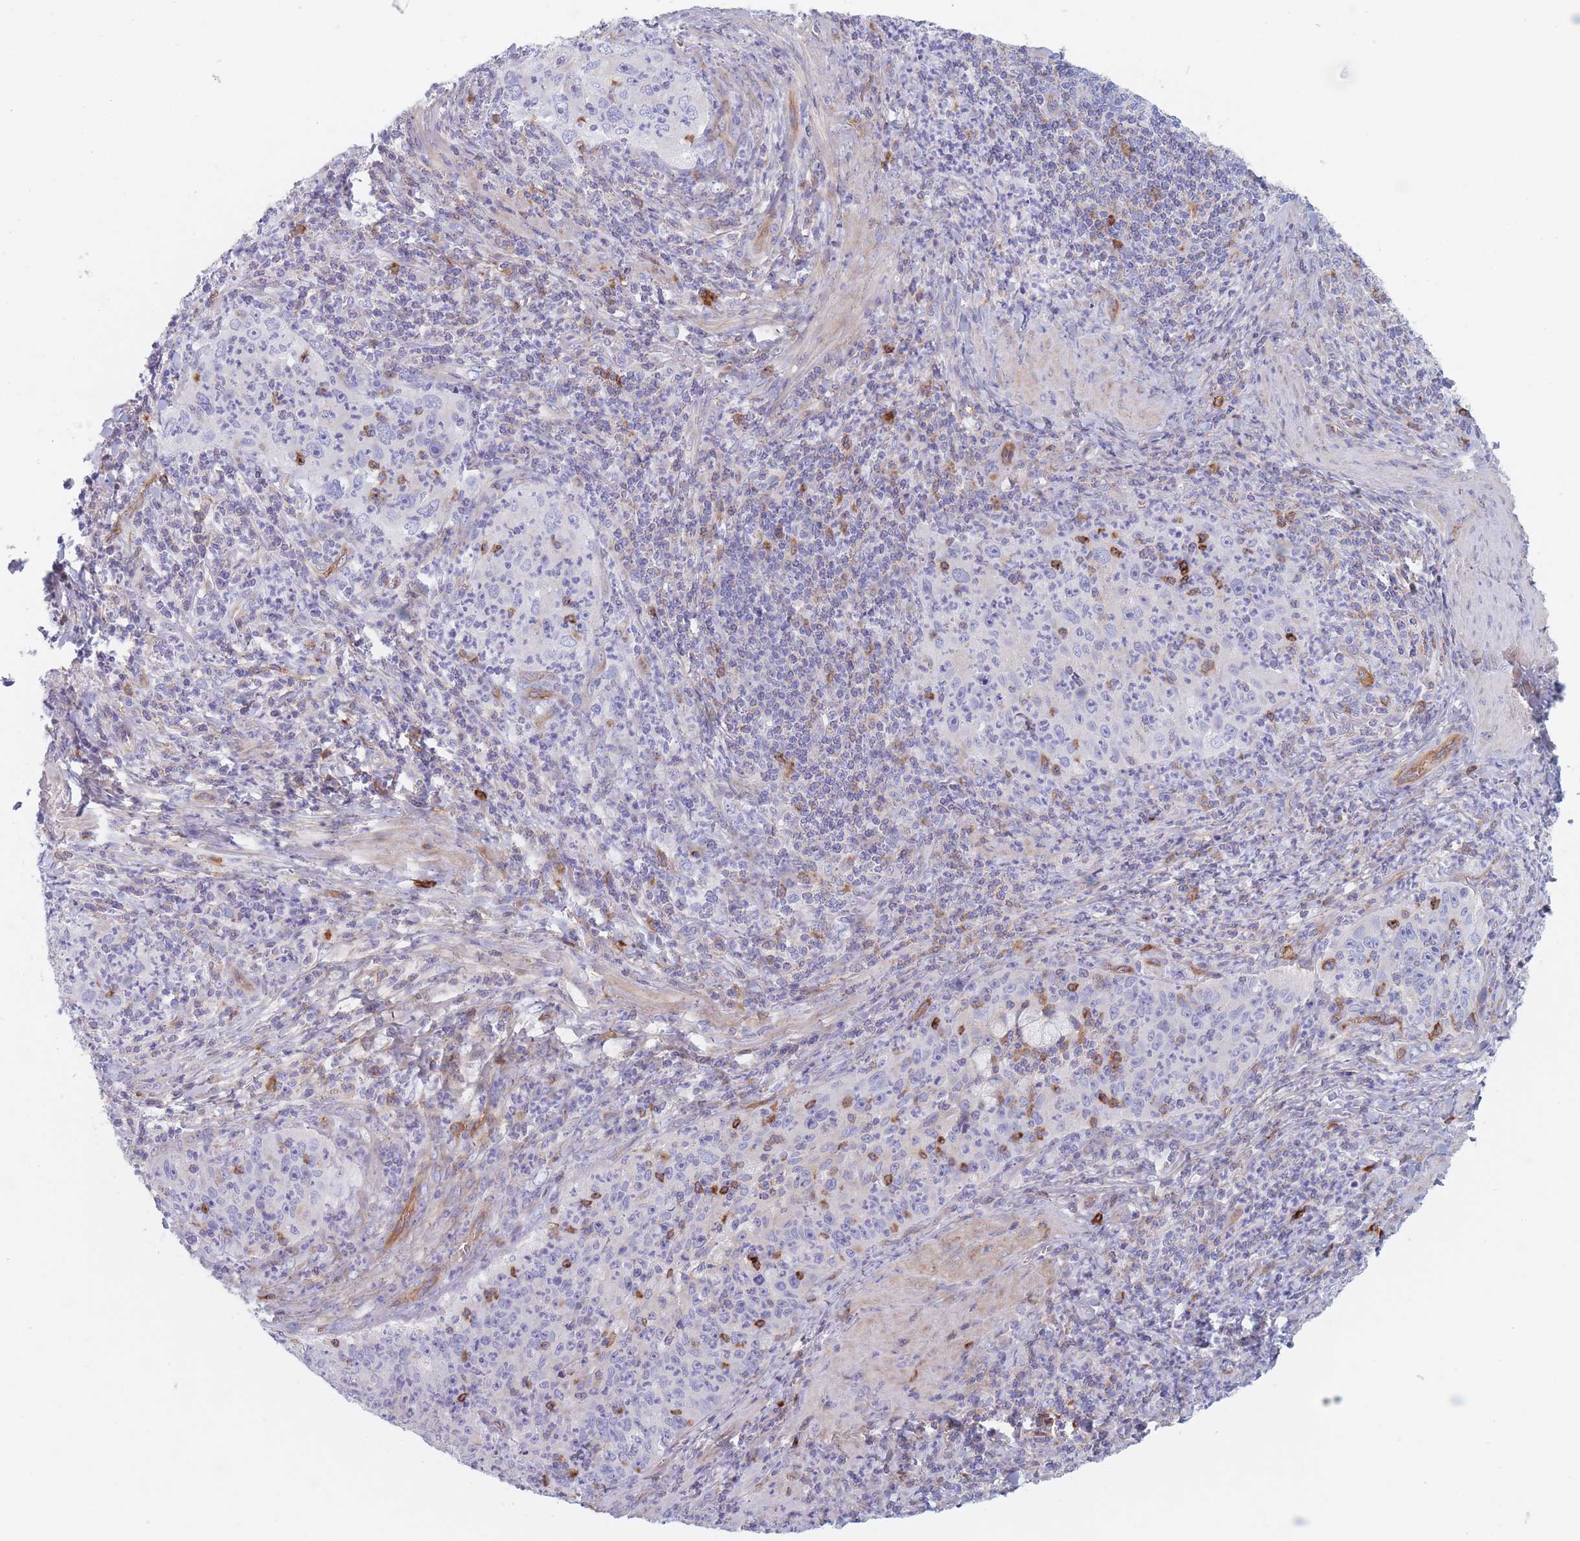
{"staining": {"intensity": "negative", "quantity": "none", "location": "none"}, "tissue": "cervical cancer", "cell_type": "Tumor cells", "image_type": "cancer", "snomed": [{"axis": "morphology", "description": "Squamous cell carcinoma, NOS"}, {"axis": "topography", "description": "Cervix"}], "caption": "This is an immunohistochemistry (IHC) image of human squamous cell carcinoma (cervical). There is no positivity in tumor cells.", "gene": "PLPP1", "patient": {"sex": "female", "age": 30}}